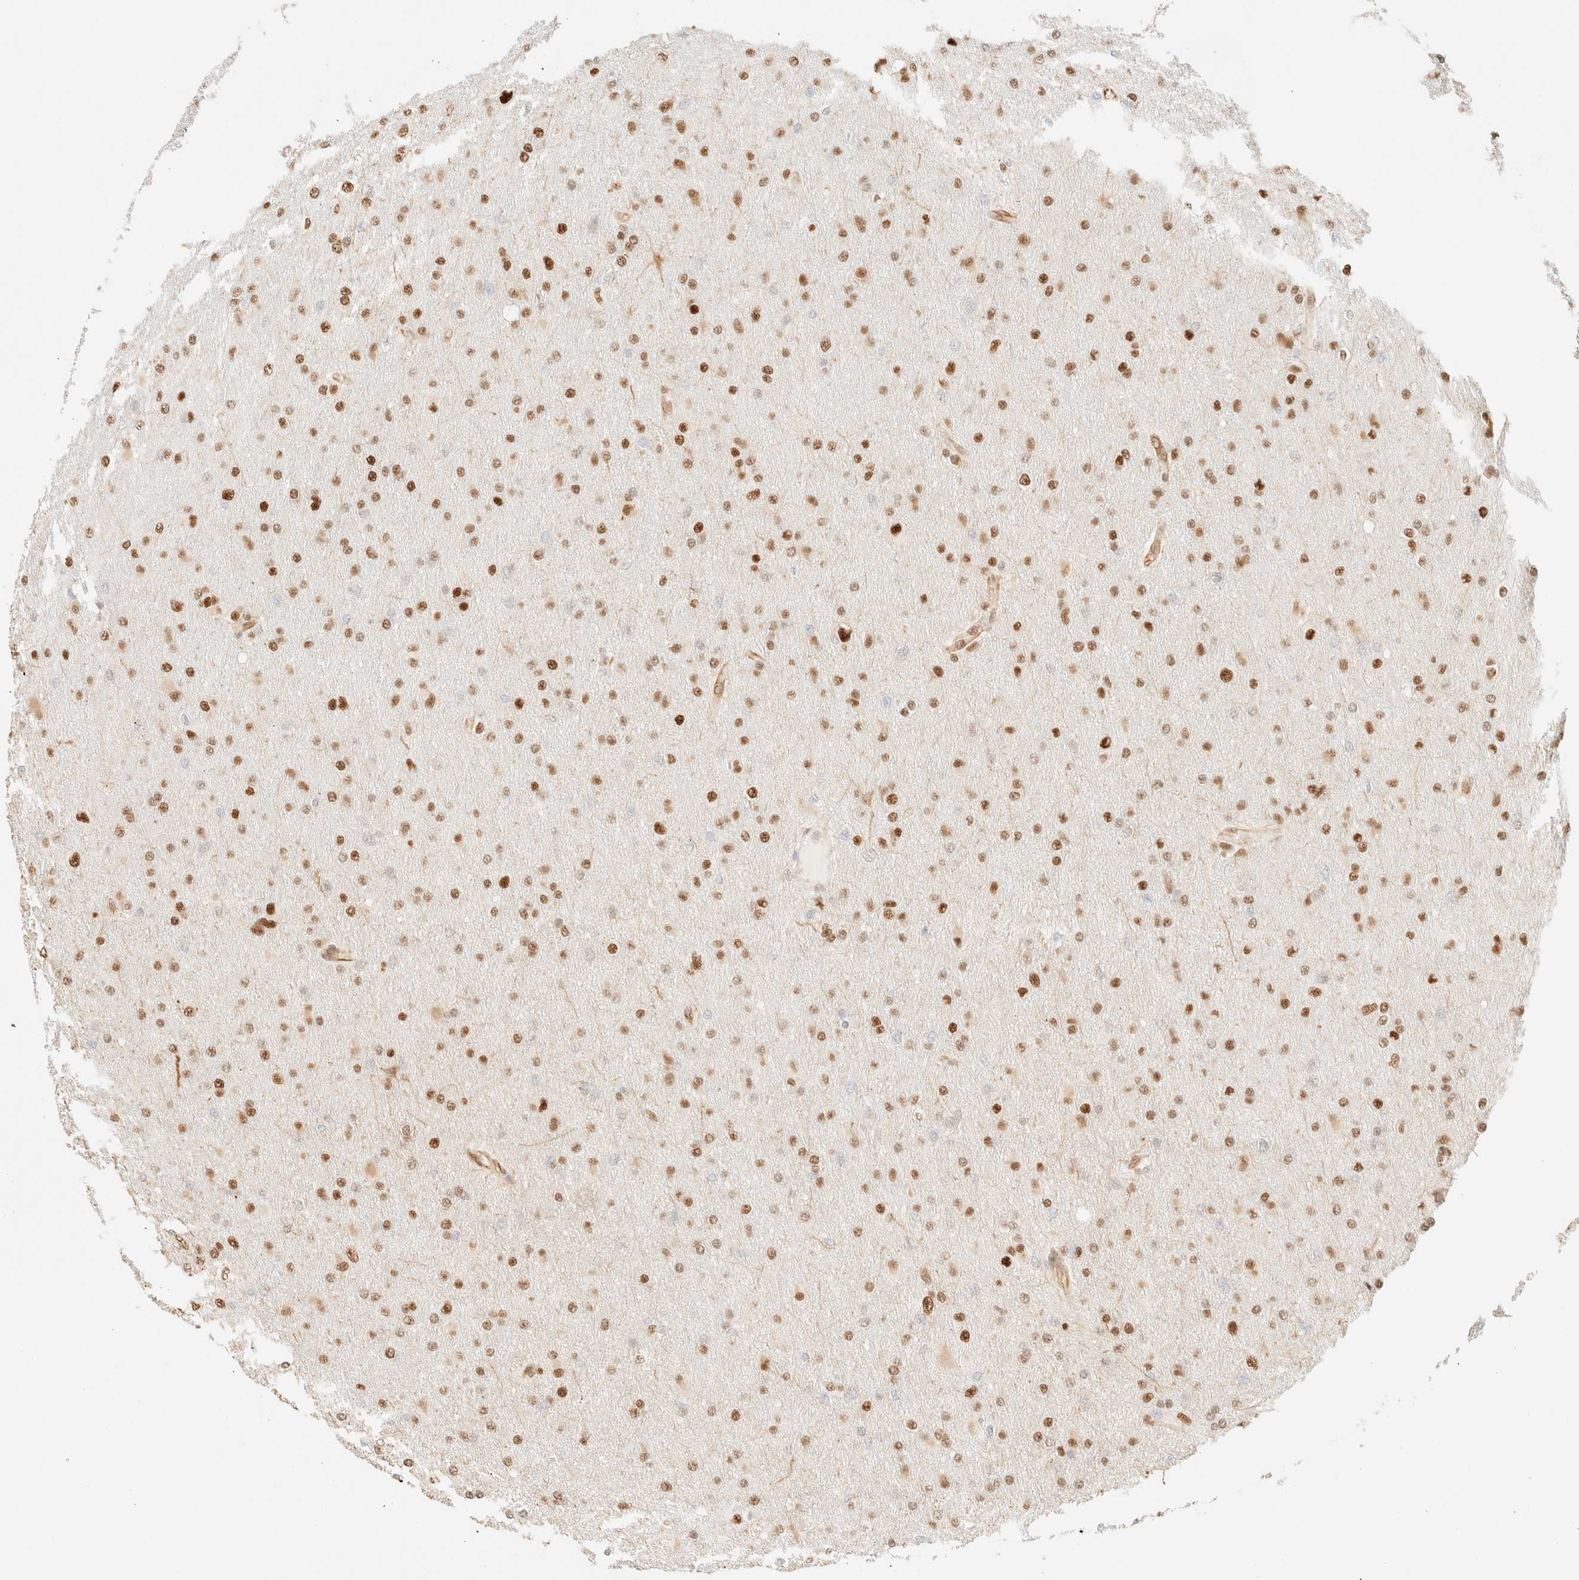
{"staining": {"intensity": "strong", "quantity": ">75%", "location": "nuclear"}, "tissue": "glioma", "cell_type": "Tumor cells", "image_type": "cancer", "snomed": [{"axis": "morphology", "description": "Glioma, malignant, High grade"}, {"axis": "topography", "description": "Cerebral cortex"}], "caption": "A histopathology image of glioma stained for a protein demonstrates strong nuclear brown staining in tumor cells. (DAB IHC, brown staining for protein, blue staining for nuclei).", "gene": "ZSCAN18", "patient": {"sex": "female", "age": 36}}